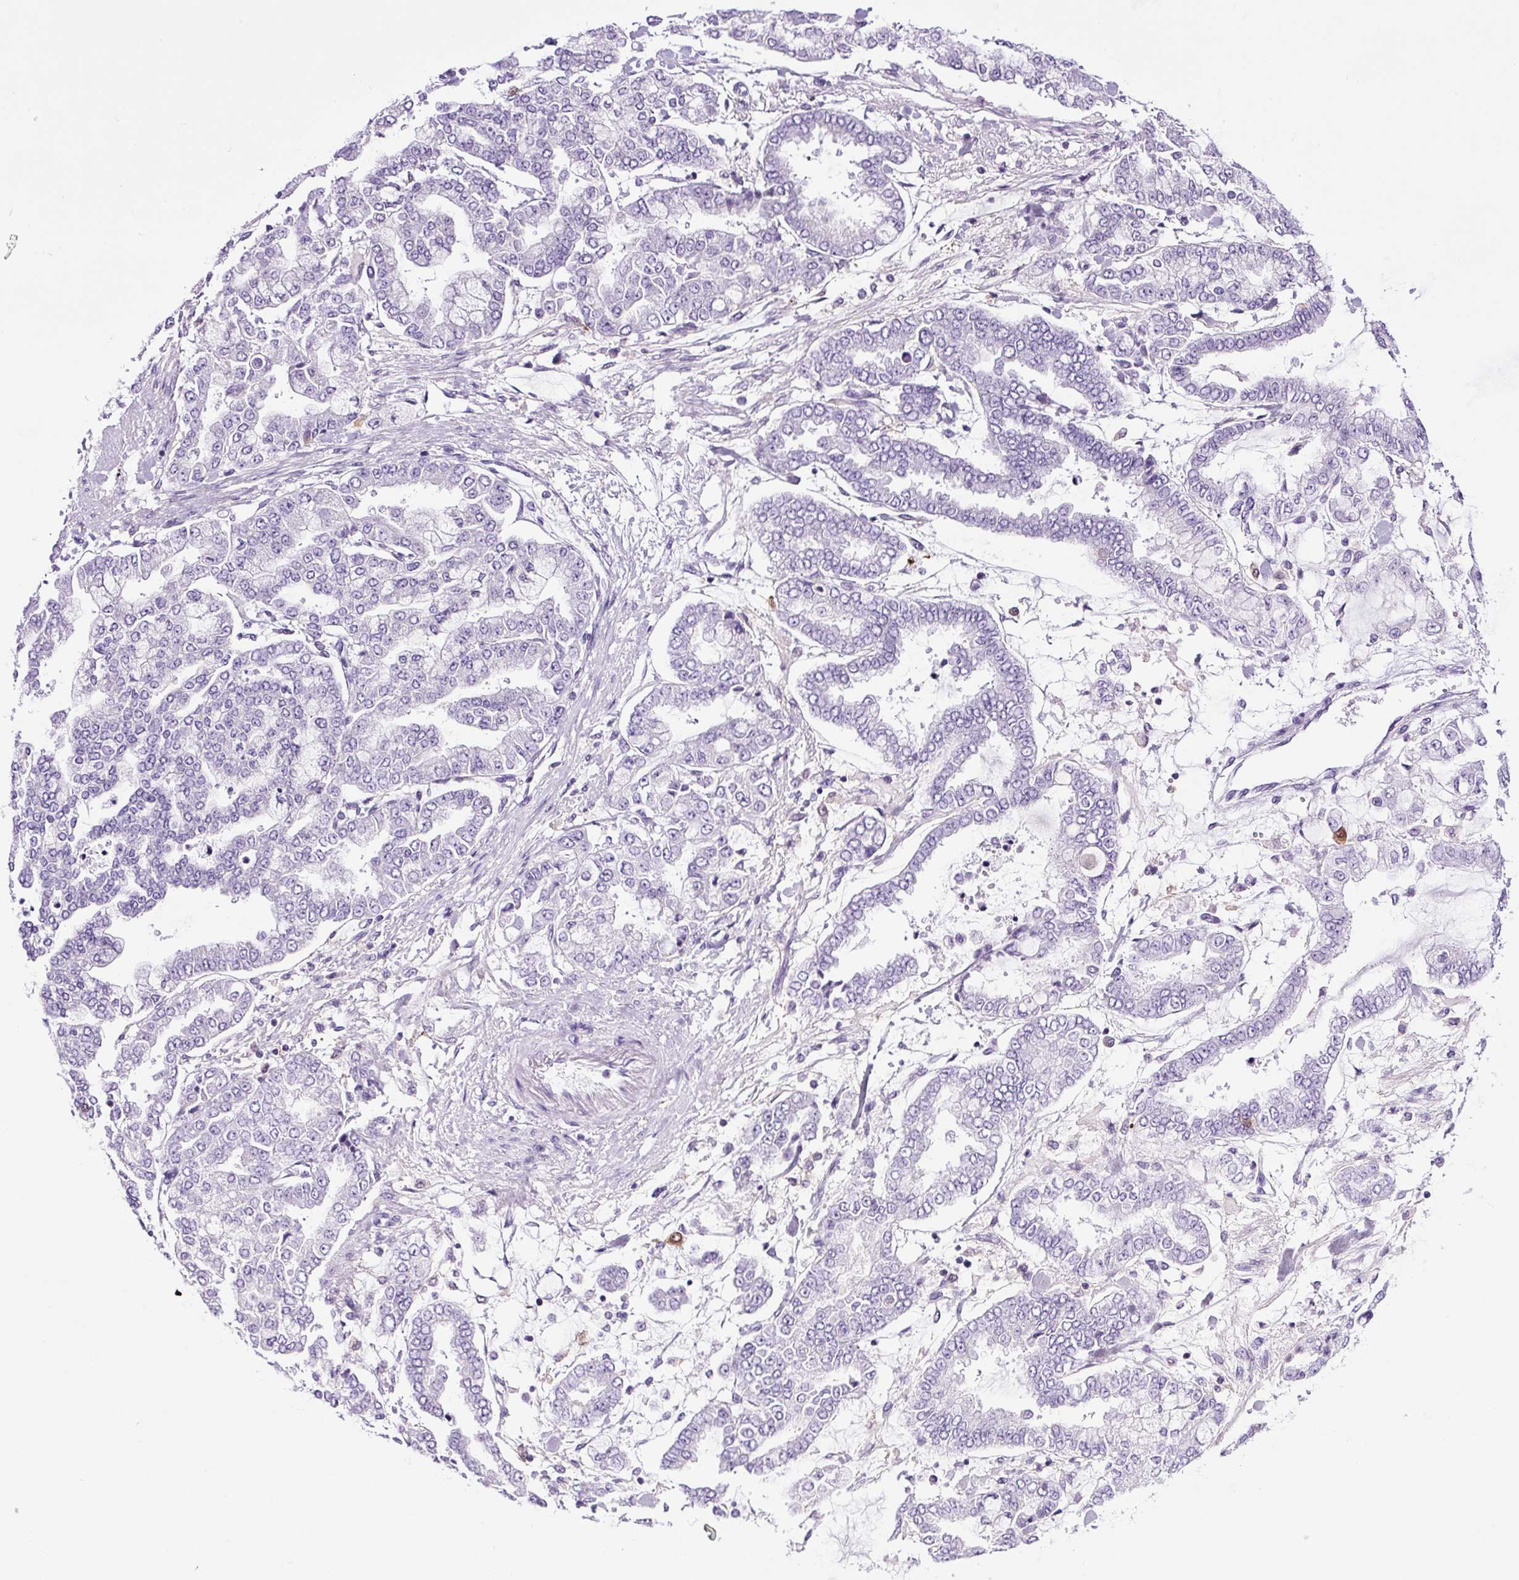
{"staining": {"intensity": "negative", "quantity": "none", "location": "none"}, "tissue": "stomach cancer", "cell_type": "Tumor cells", "image_type": "cancer", "snomed": [{"axis": "morphology", "description": "Normal tissue, NOS"}, {"axis": "morphology", "description": "Adenocarcinoma, NOS"}, {"axis": "topography", "description": "Stomach, upper"}, {"axis": "topography", "description": "Stomach"}], "caption": "High power microscopy photomicrograph of an immunohistochemistry micrograph of stomach adenocarcinoma, revealing no significant staining in tumor cells. (DAB immunohistochemistry (IHC) with hematoxylin counter stain).", "gene": "TAFA3", "patient": {"sex": "male", "age": 76}}